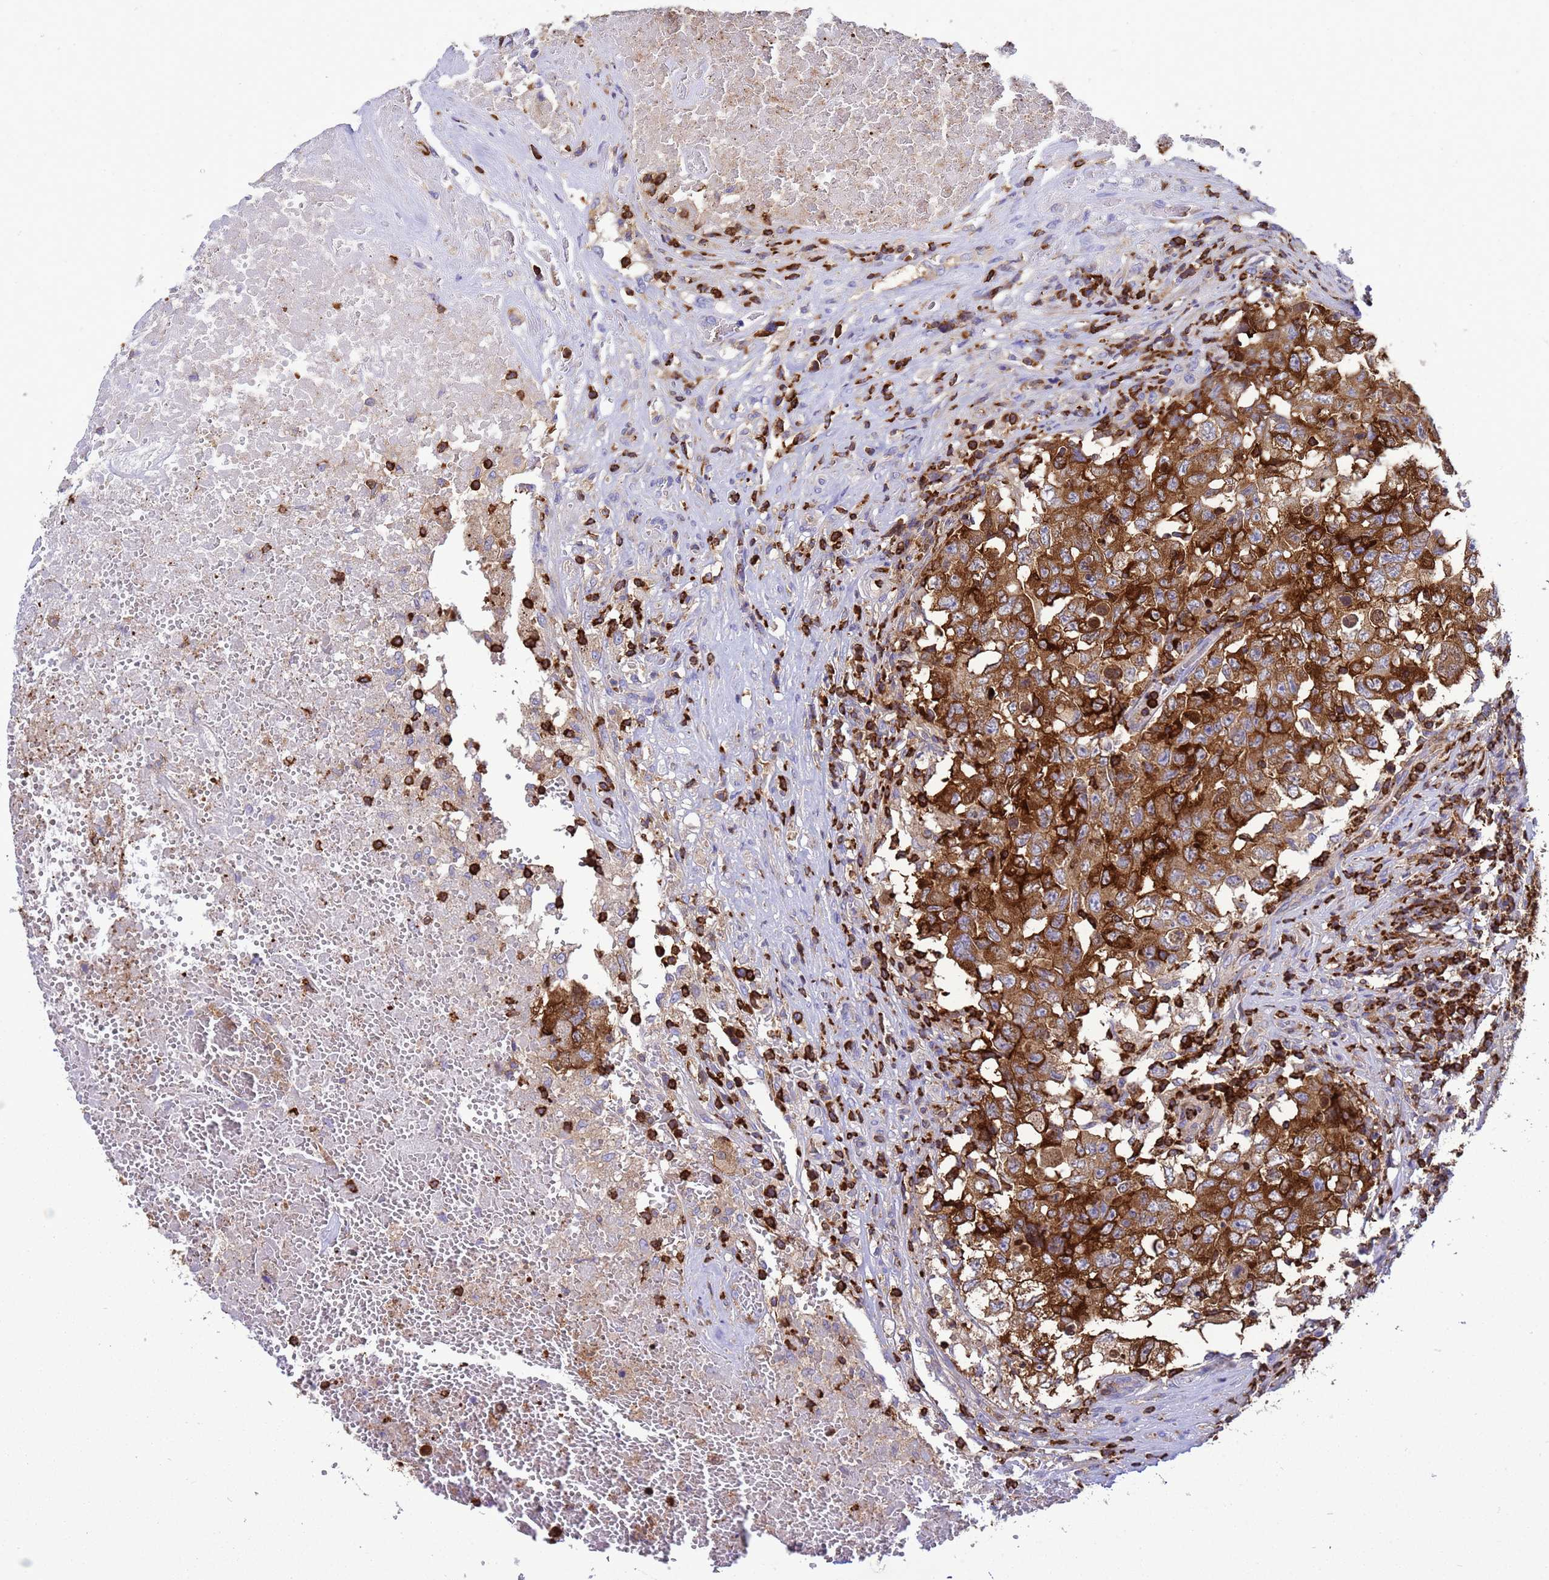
{"staining": {"intensity": "strong", "quantity": ">75%", "location": "cytoplasmic/membranous"}, "tissue": "testis cancer", "cell_type": "Tumor cells", "image_type": "cancer", "snomed": [{"axis": "morphology", "description": "Carcinoma, Embryonal, NOS"}, {"axis": "topography", "description": "Testis"}], "caption": "A photomicrograph of human testis embryonal carcinoma stained for a protein exhibits strong cytoplasmic/membranous brown staining in tumor cells.", "gene": "EZR", "patient": {"sex": "male", "age": 26}}